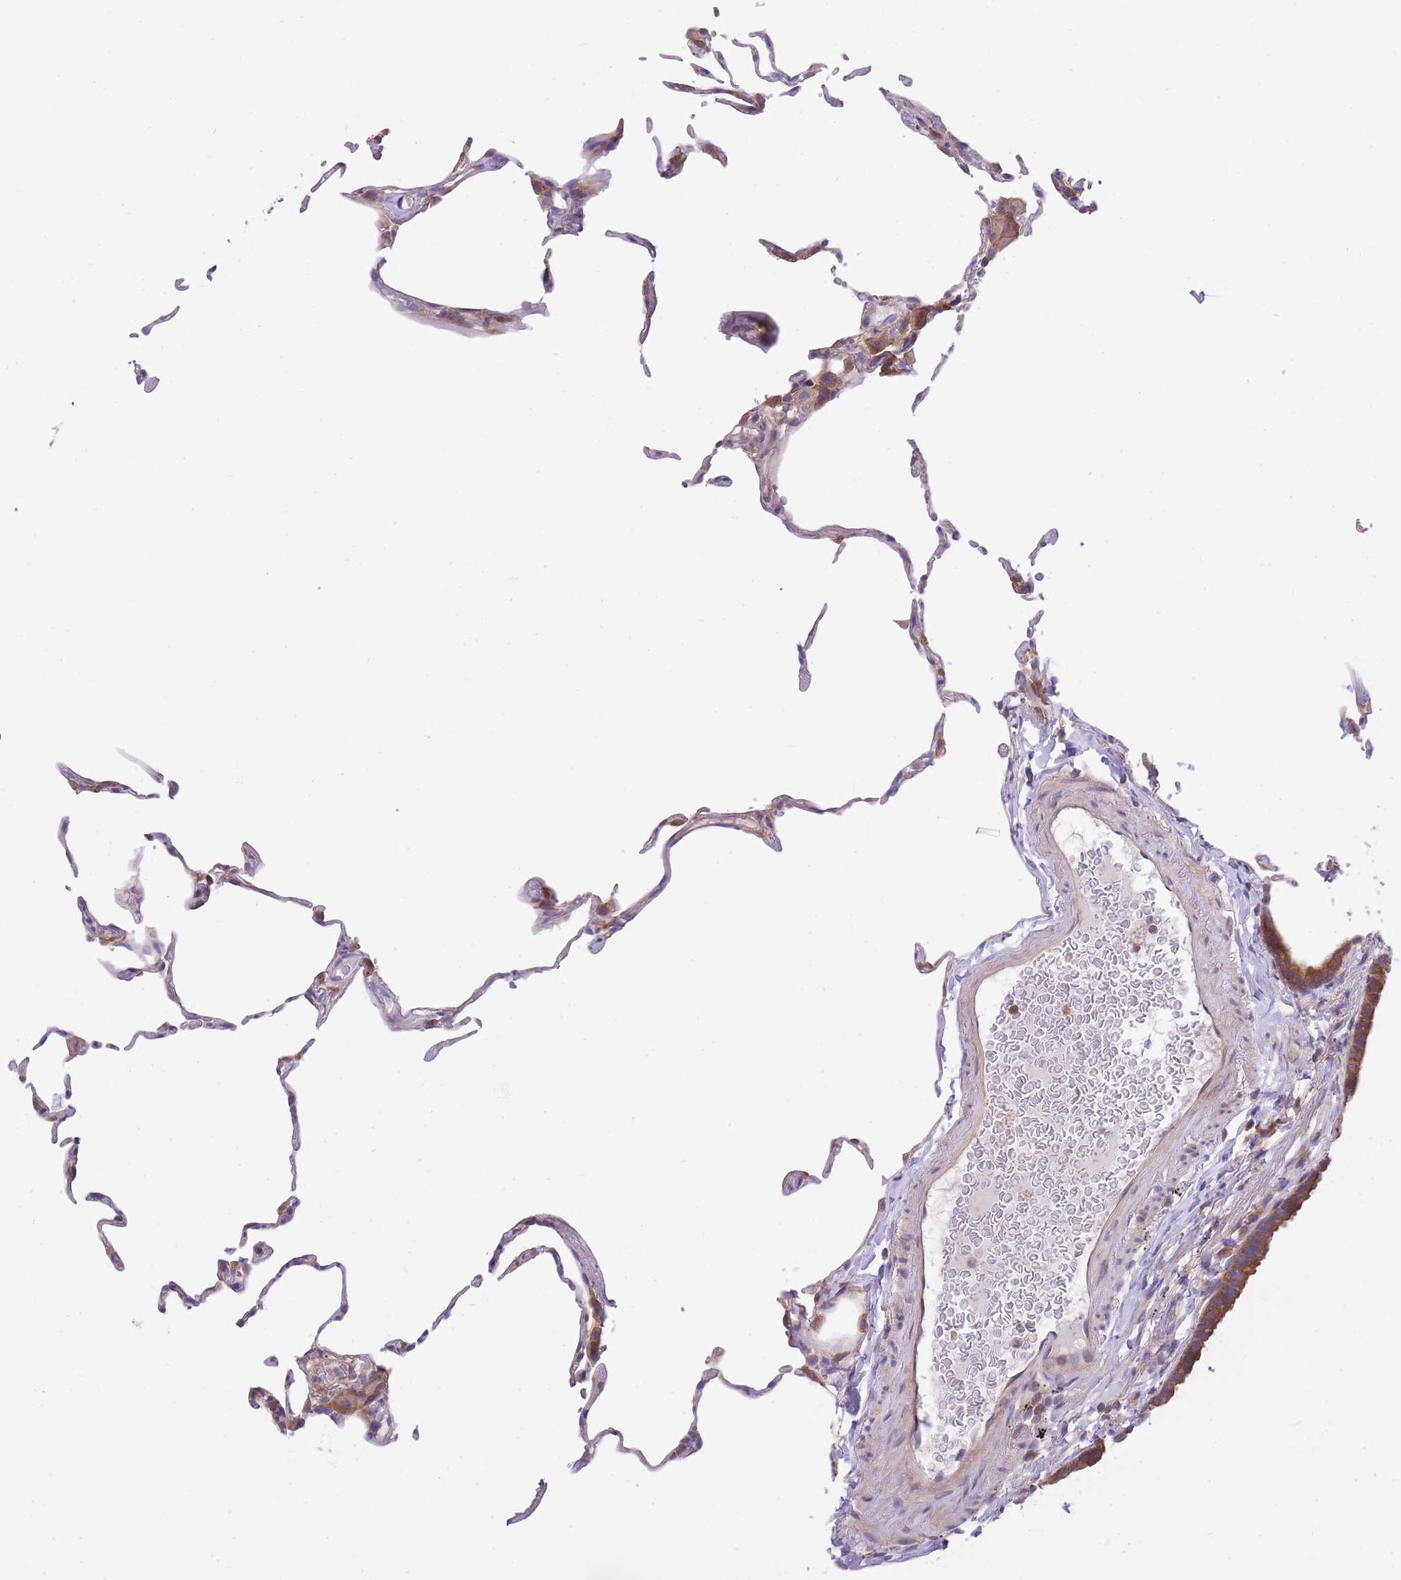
{"staining": {"intensity": "moderate", "quantity": "<25%", "location": "cytoplasmic/membranous"}, "tissue": "lung", "cell_type": "Alveolar cells", "image_type": "normal", "snomed": [{"axis": "morphology", "description": "Normal tissue, NOS"}, {"axis": "topography", "description": "Lung"}], "caption": "Moderate cytoplasmic/membranous protein staining is present in about <25% of alveolar cells in lung. Nuclei are stained in blue.", "gene": "EIF2B2", "patient": {"sex": "female", "age": 57}}